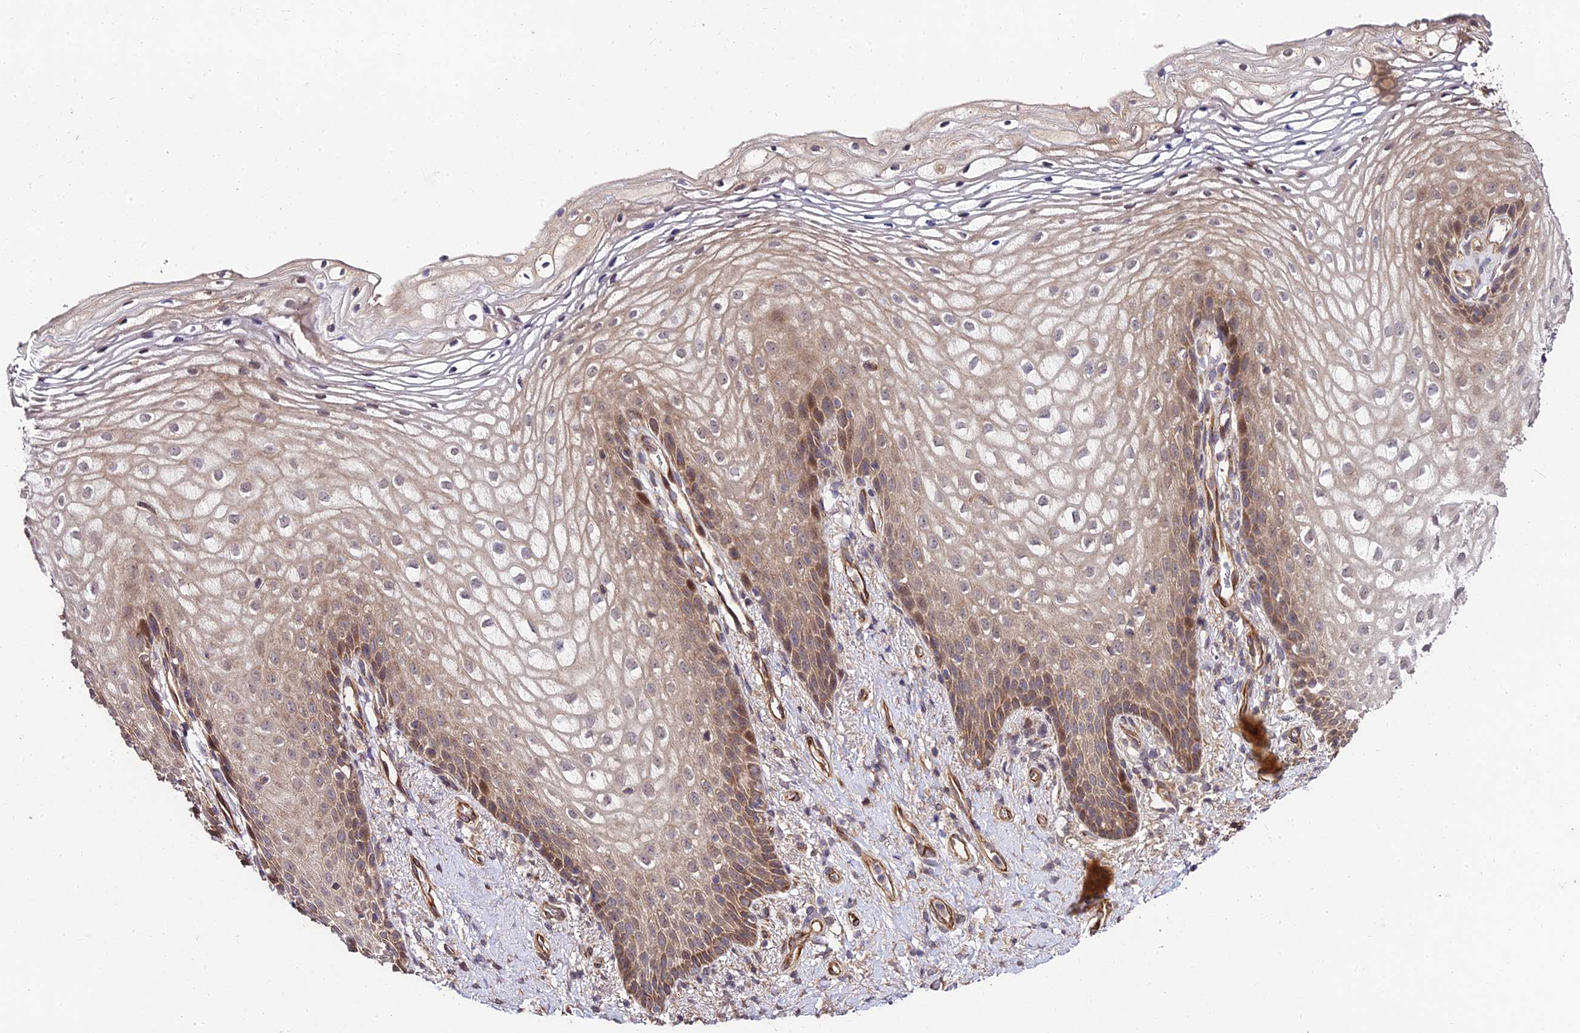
{"staining": {"intensity": "moderate", "quantity": "<25%", "location": "cytoplasmic/membranous,nuclear"}, "tissue": "vagina", "cell_type": "Squamous epithelial cells", "image_type": "normal", "snomed": [{"axis": "morphology", "description": "Normal tissue, NOS"}, {"axis": "topography", "description": "Vagina"}], "caption": "An IHC micrograph of normal tissue is shown. Protein staining in brown highlights moderate cytoplasmic/membranous,nuclear positivity in vagina within squamous epithelial cells. The staining was performed using DAB to visualize the protein expression in brown, while the nuclei were stained in blue with hematoxylin (Magnification: 20x).", "gene": "MKKS", "patient": {"sex": "female", "age": 60}}